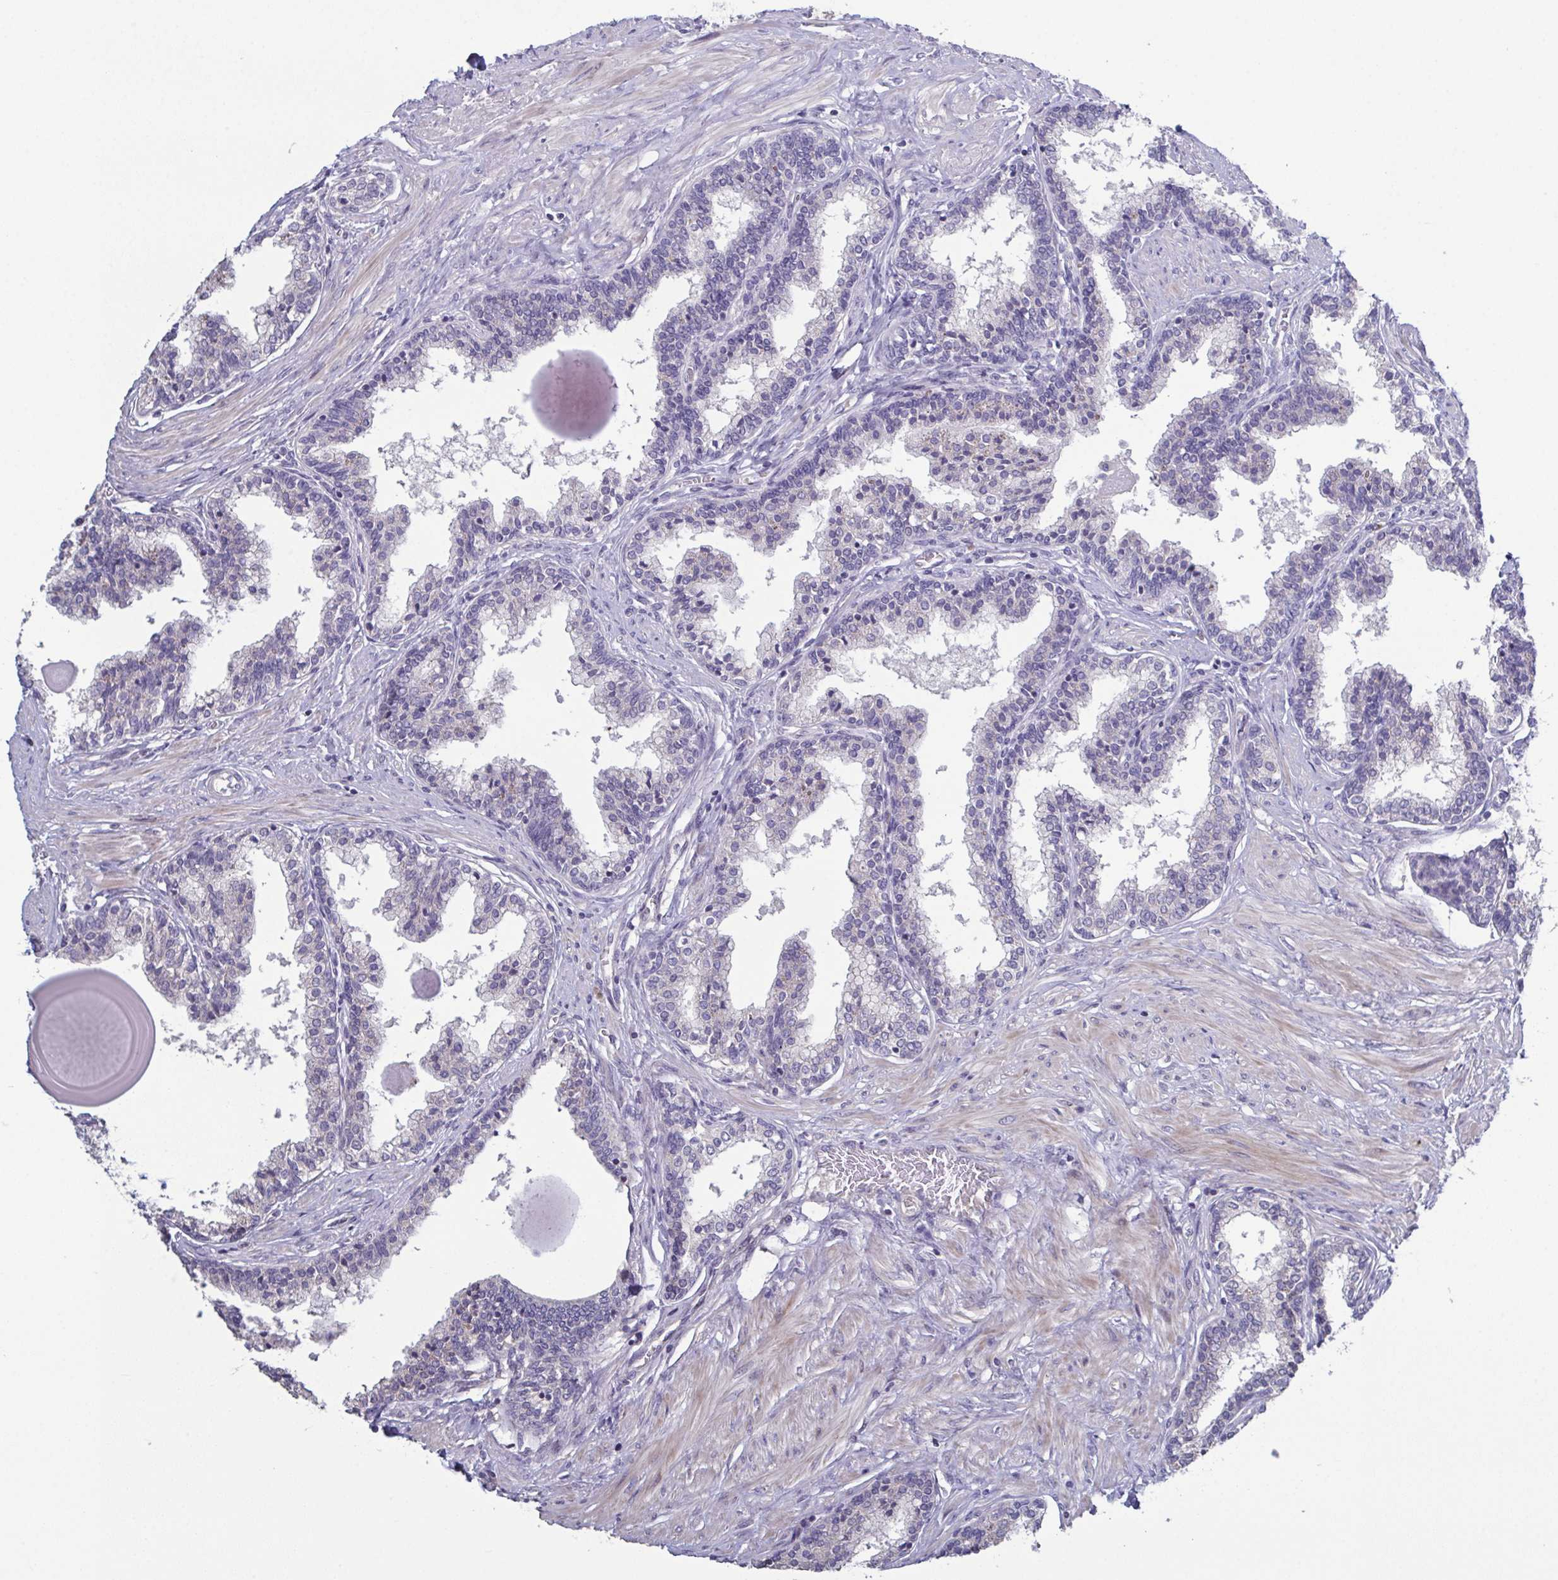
{"staining": {"intensity": "negative", "quantity": "none", "location": "none"}, "tissue": "prostate", "cell_type": "Glandular cells", "image_type": "normal", "snomed": [{"axis": "morphology", "description": "Normal tissue, NOS"}, {"axis": "topography", "description": "Prostate"}], "caption": "The histopathology image exhibits no significant staining in glandular cells of prostate. The staining is performed using DAB (3,3'-diaminobenzidine) brown chromogen with nuclei counter-stained in using hematoxylin.", "gene": "GLDC", "patient": {"sex": "male", "age": 55}}